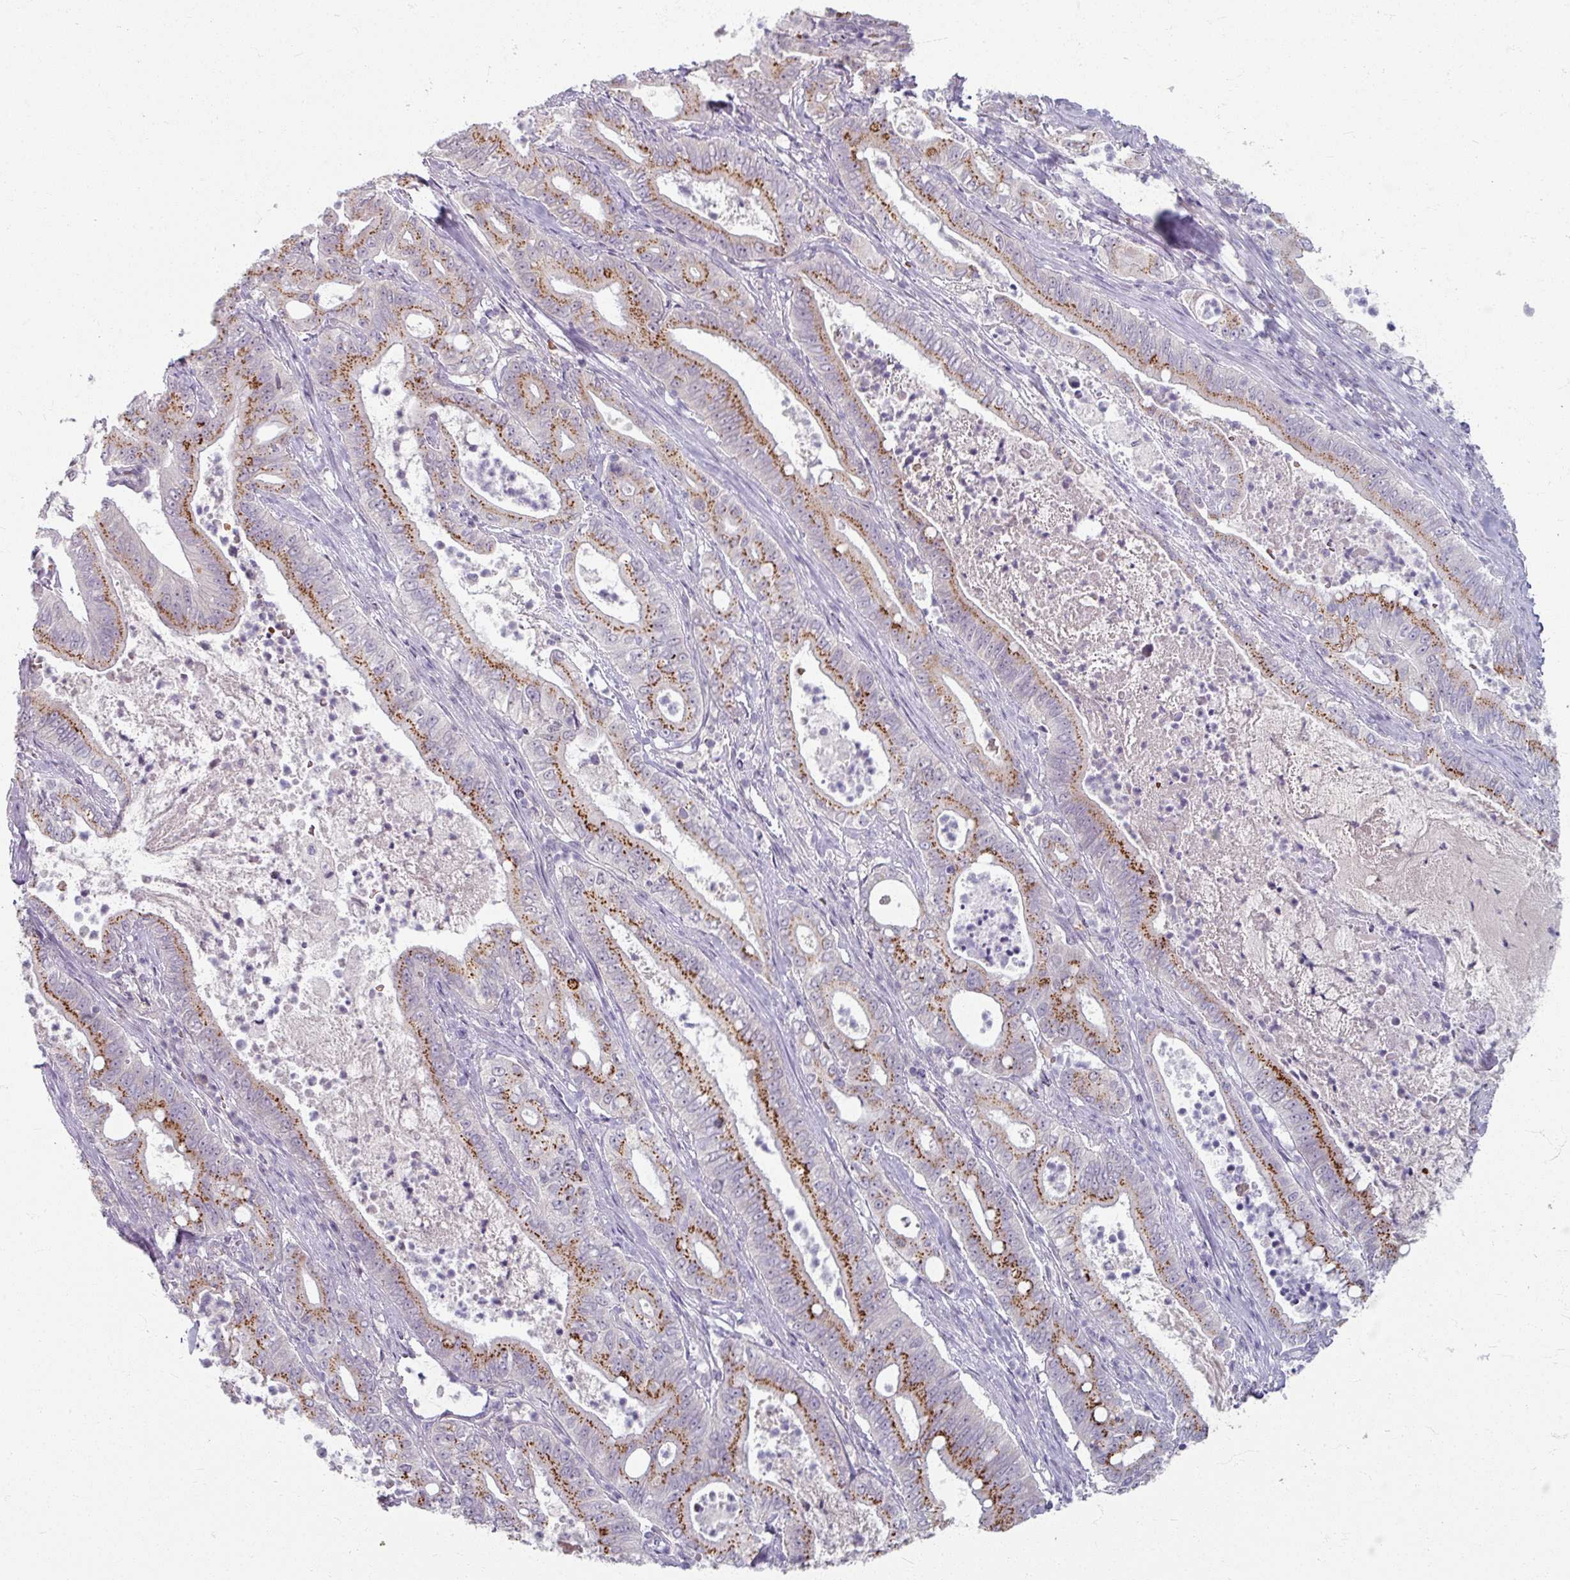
{"staining": {"intensity": "strong", "quantity": "25%-75%", "location": "cytoplasmic/membranous"}, "tissue": "pancreatic cancer", "cell_type": "Tumor cells", "image_type": "cancer", "snomed": [{"axis": "morphology", "description": "Adenocarcinoma, NOS"}, {"axis": "topography", "description": "Pancreas"}], "caption": "Protein expression by IHC exhibits strong cytoplasmic/membranous staining in about 25%-75% of tumor cells in pancreatic cancer (adenocarcinoma).", "gene": "KMT5C", "patient": {"sex": "male", "age": 71}}